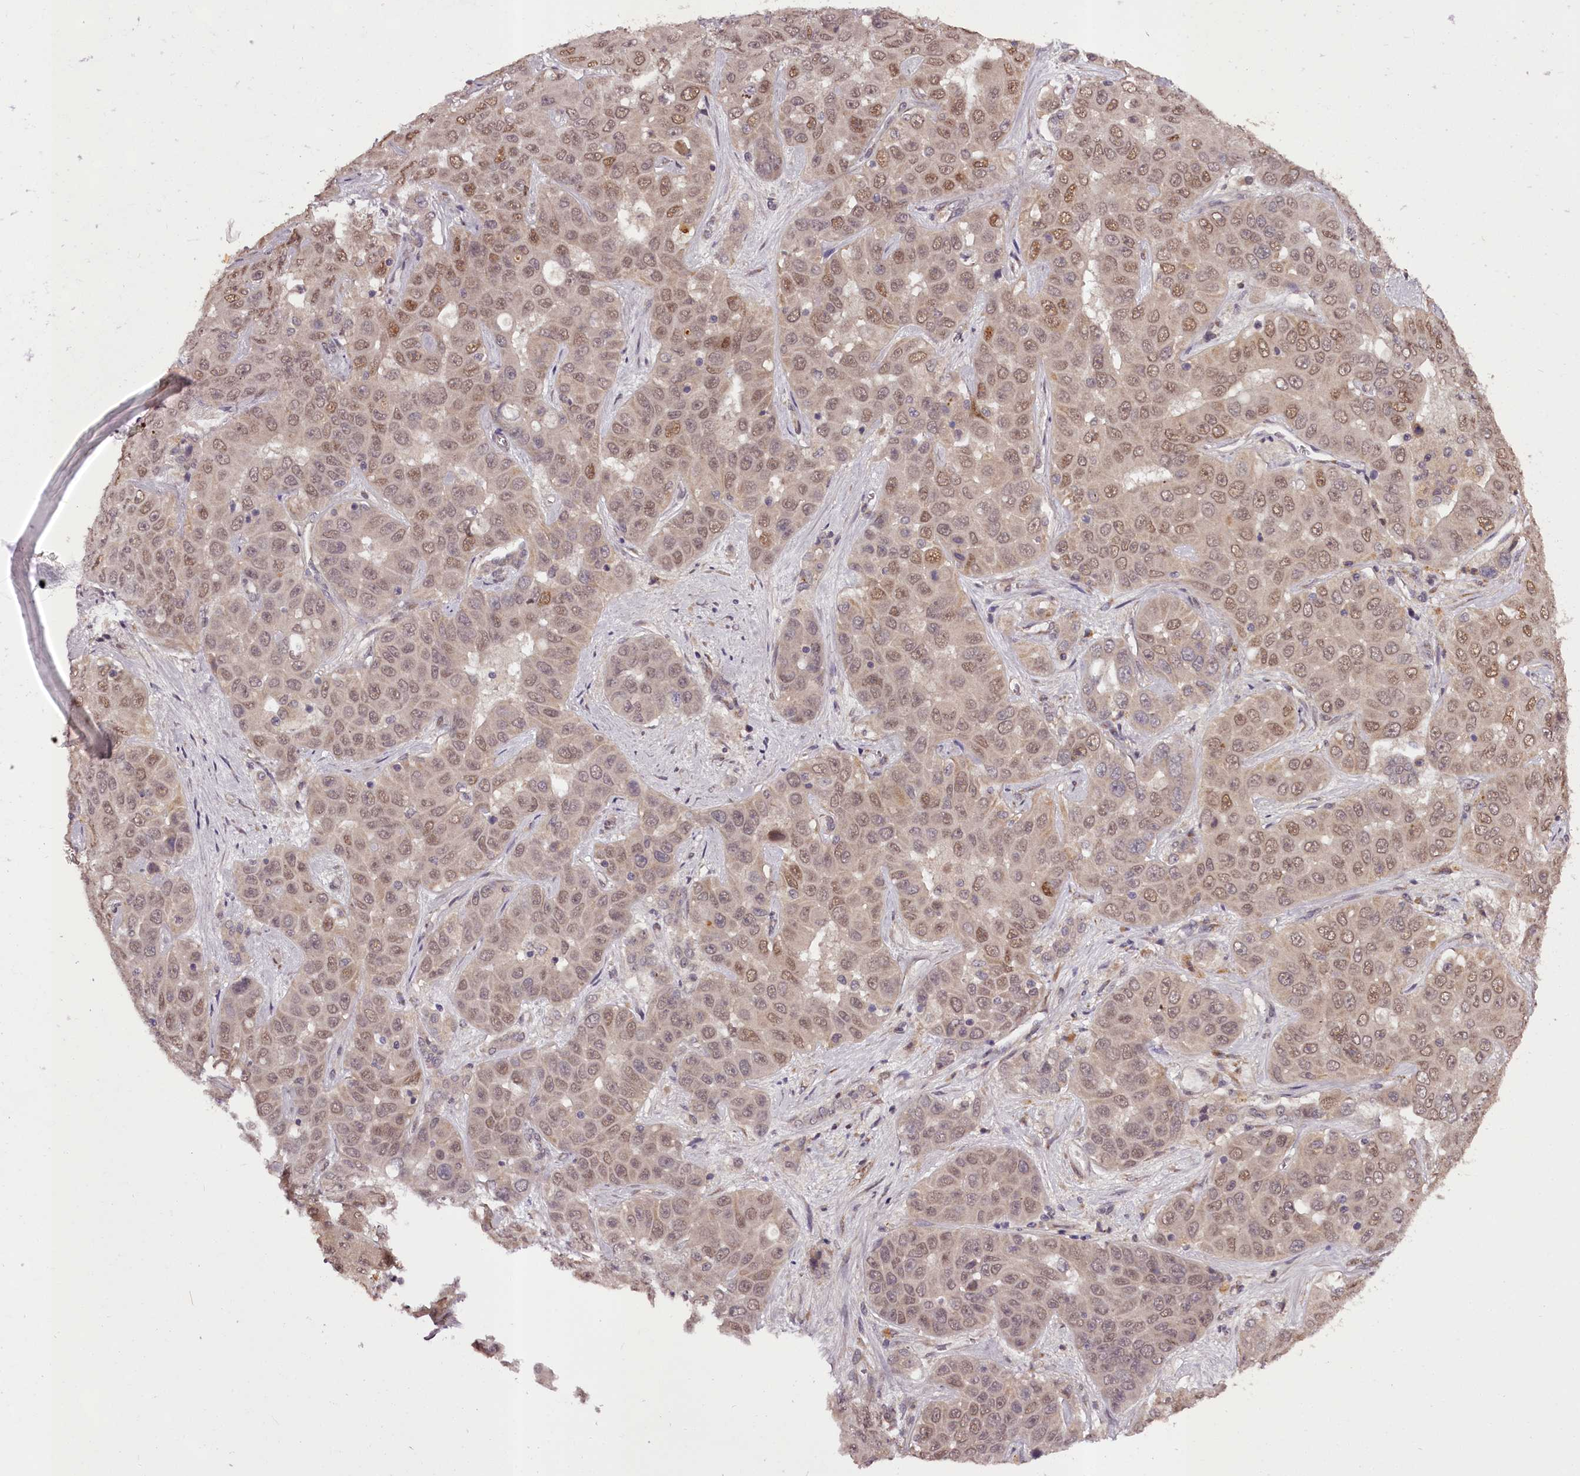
{"staining": {"intensity": "moderate", "quantity": ">75%", "location": "nuclear"}, "tissue": "liver cancer", "cell_type": "Tumor cells", "image_type": "cancer", "snomed": [{"axis": "morphology", "description": "Cholangiocarcinoma"}, {"axis": "topography", "description": "Liver"}], "caption": "Immunohistochemical staining of liver cancer (cholangiocarcinoma) reveals medium levels of moderate nuclear protein expression in approximately >75% of tumor cells.", "gene": "MAML3", "patient": {"sex": "female", "age": 52}}